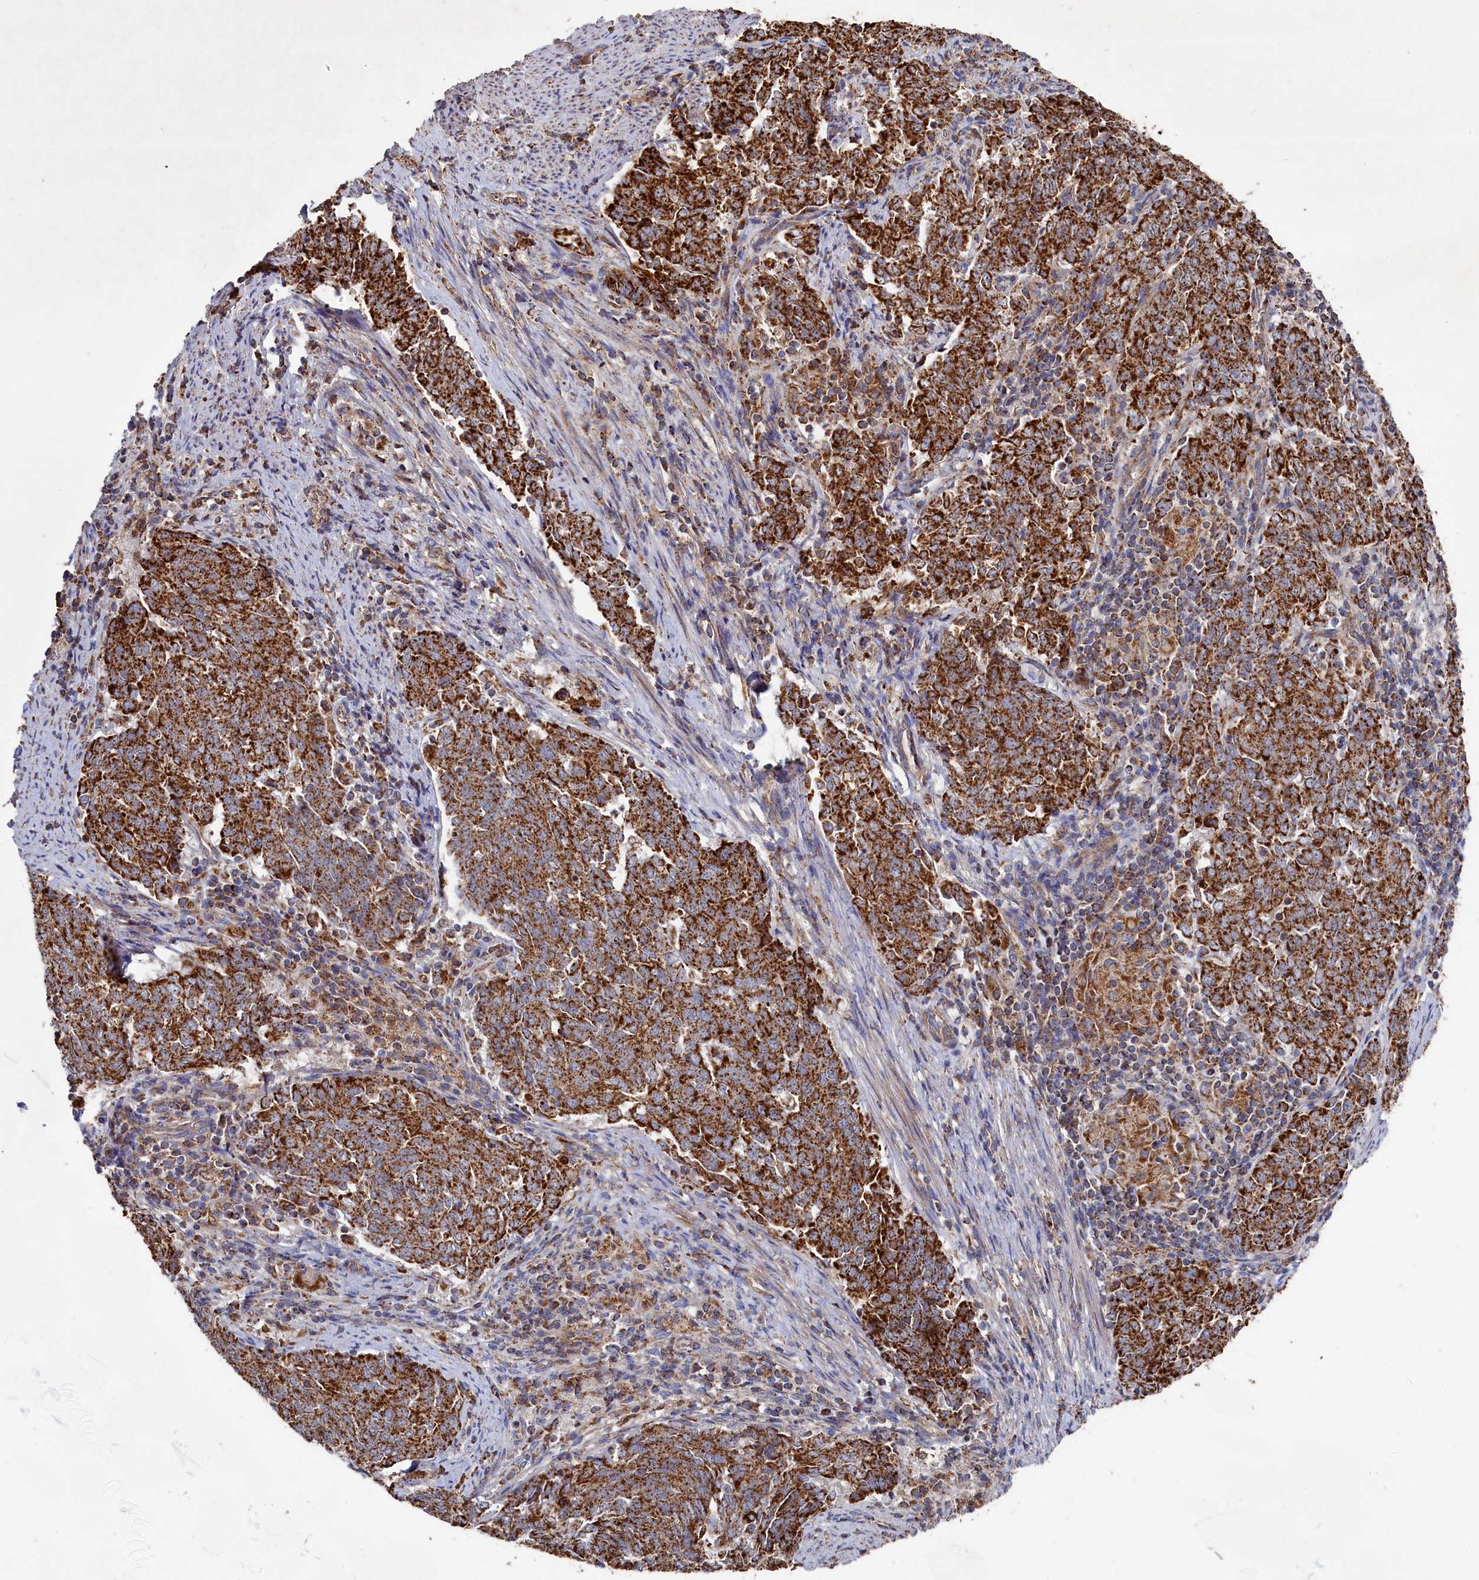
{"staining": {"intensity": "strong", "quantity": ">75%", "location": "cytoplasmic/membranous"}, "tissue": "endometrial cancer", "cell_type": "Tumor cells", "image_type": "cancer", "snomed": [{"axis": "morphology", "description": "Adenocarcinoma, NOS"}, {"axis": "topography", "description": "Endometrium"}], "caption": "Immunohistochemical staining of human endometrial cancer (adenocarcinoma) displays strong cytoplasmic/membranous protein staining in approximately >75% of tumor cells.", "gene": "HAUS2", "patient": {"sex": "female", "age": 80}}